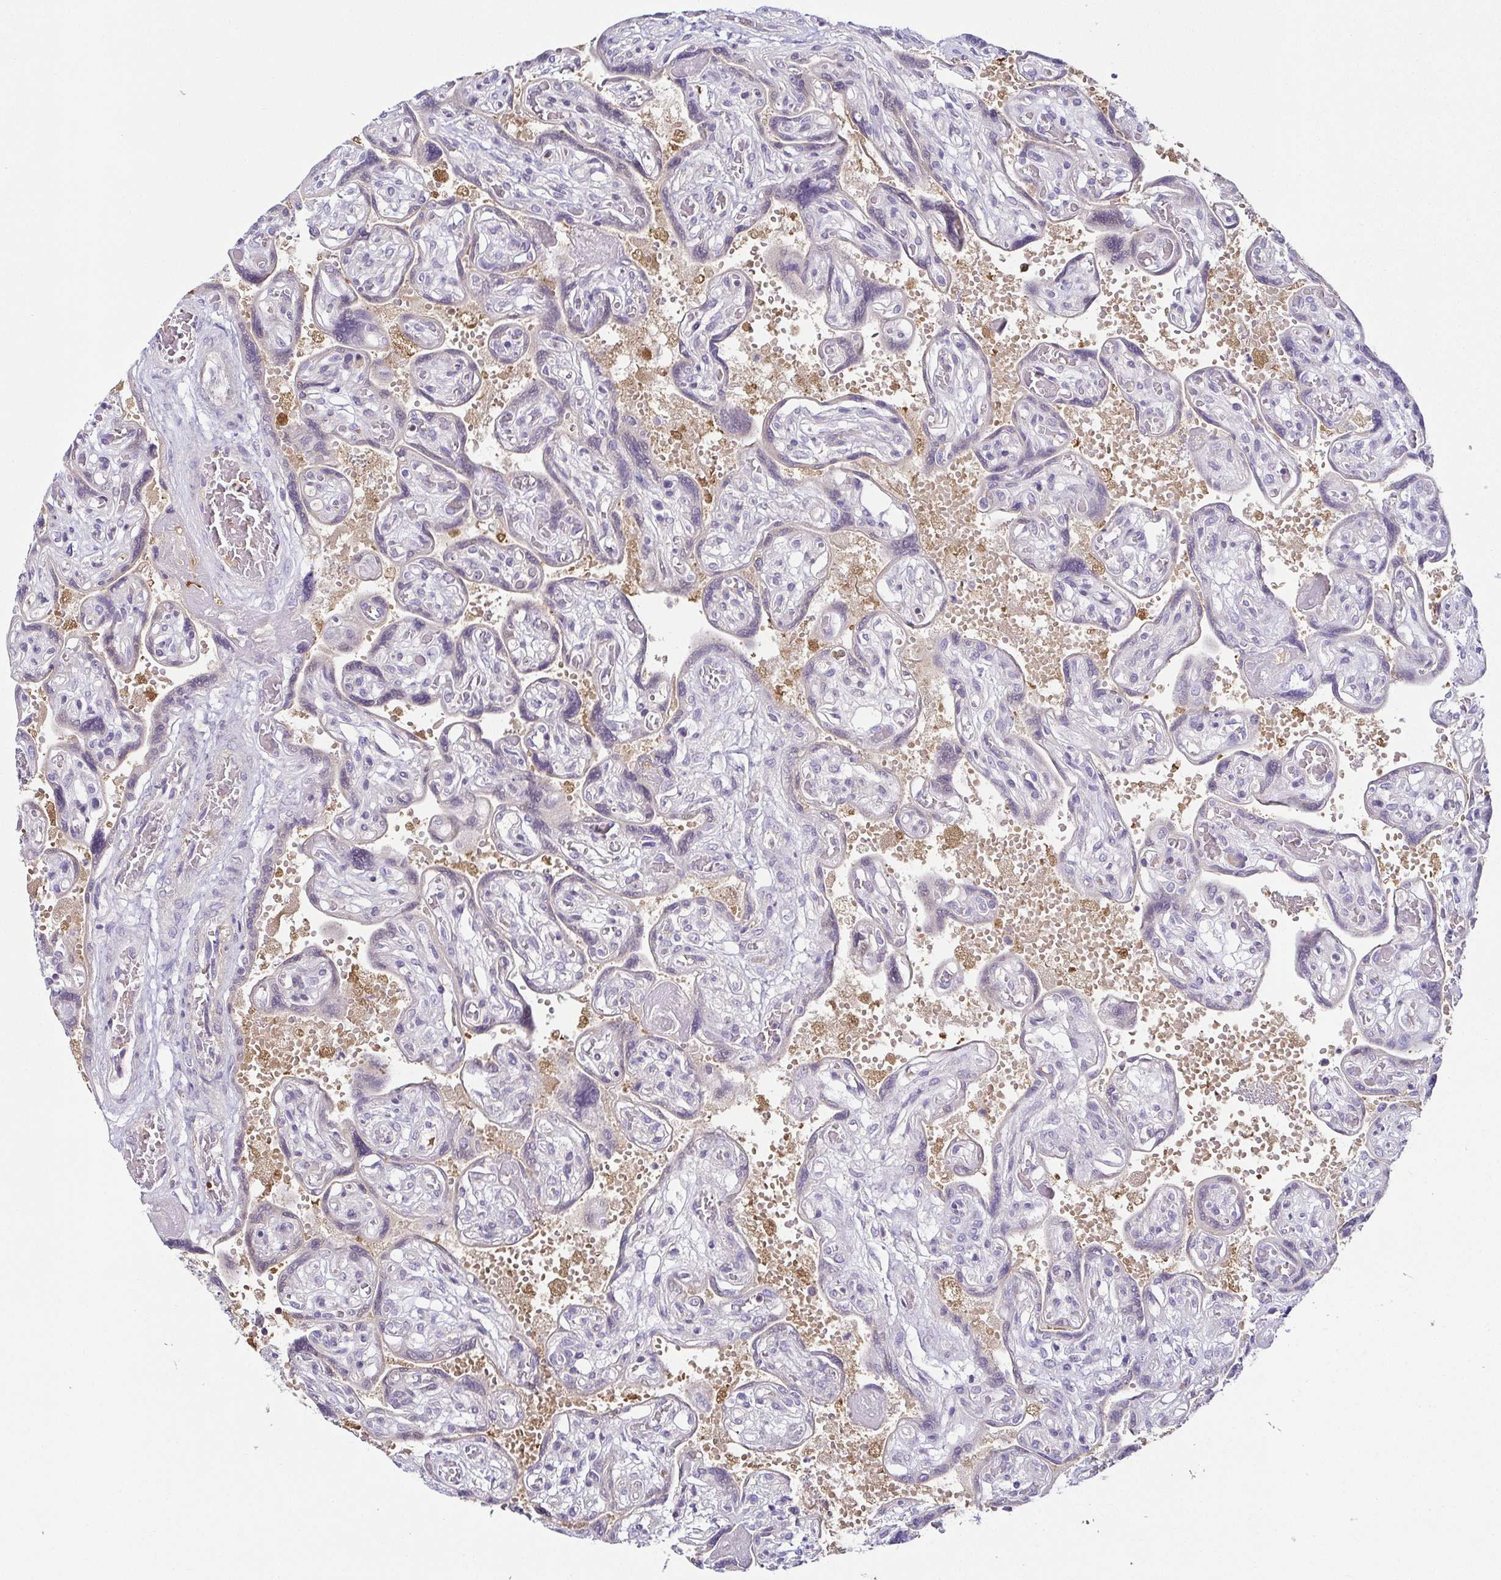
{"staining": {"intensity": "negative", "quantity": "none", "location": "none"}, "tissue": "placenta", "cell_type": "Decidual cells", "image_type": "normal", "snomed": [{"axis": "morphology", "description": "Normal tissue, NOS"}, {"axis": "topography", "description": "Placenta"}], "caption": "Immunohistochemical staining of normal human placenta exhibits no significant positivity in decidual cells.", "gene": "FAM162B", "patient": {"sex": "female", "age": 32}}